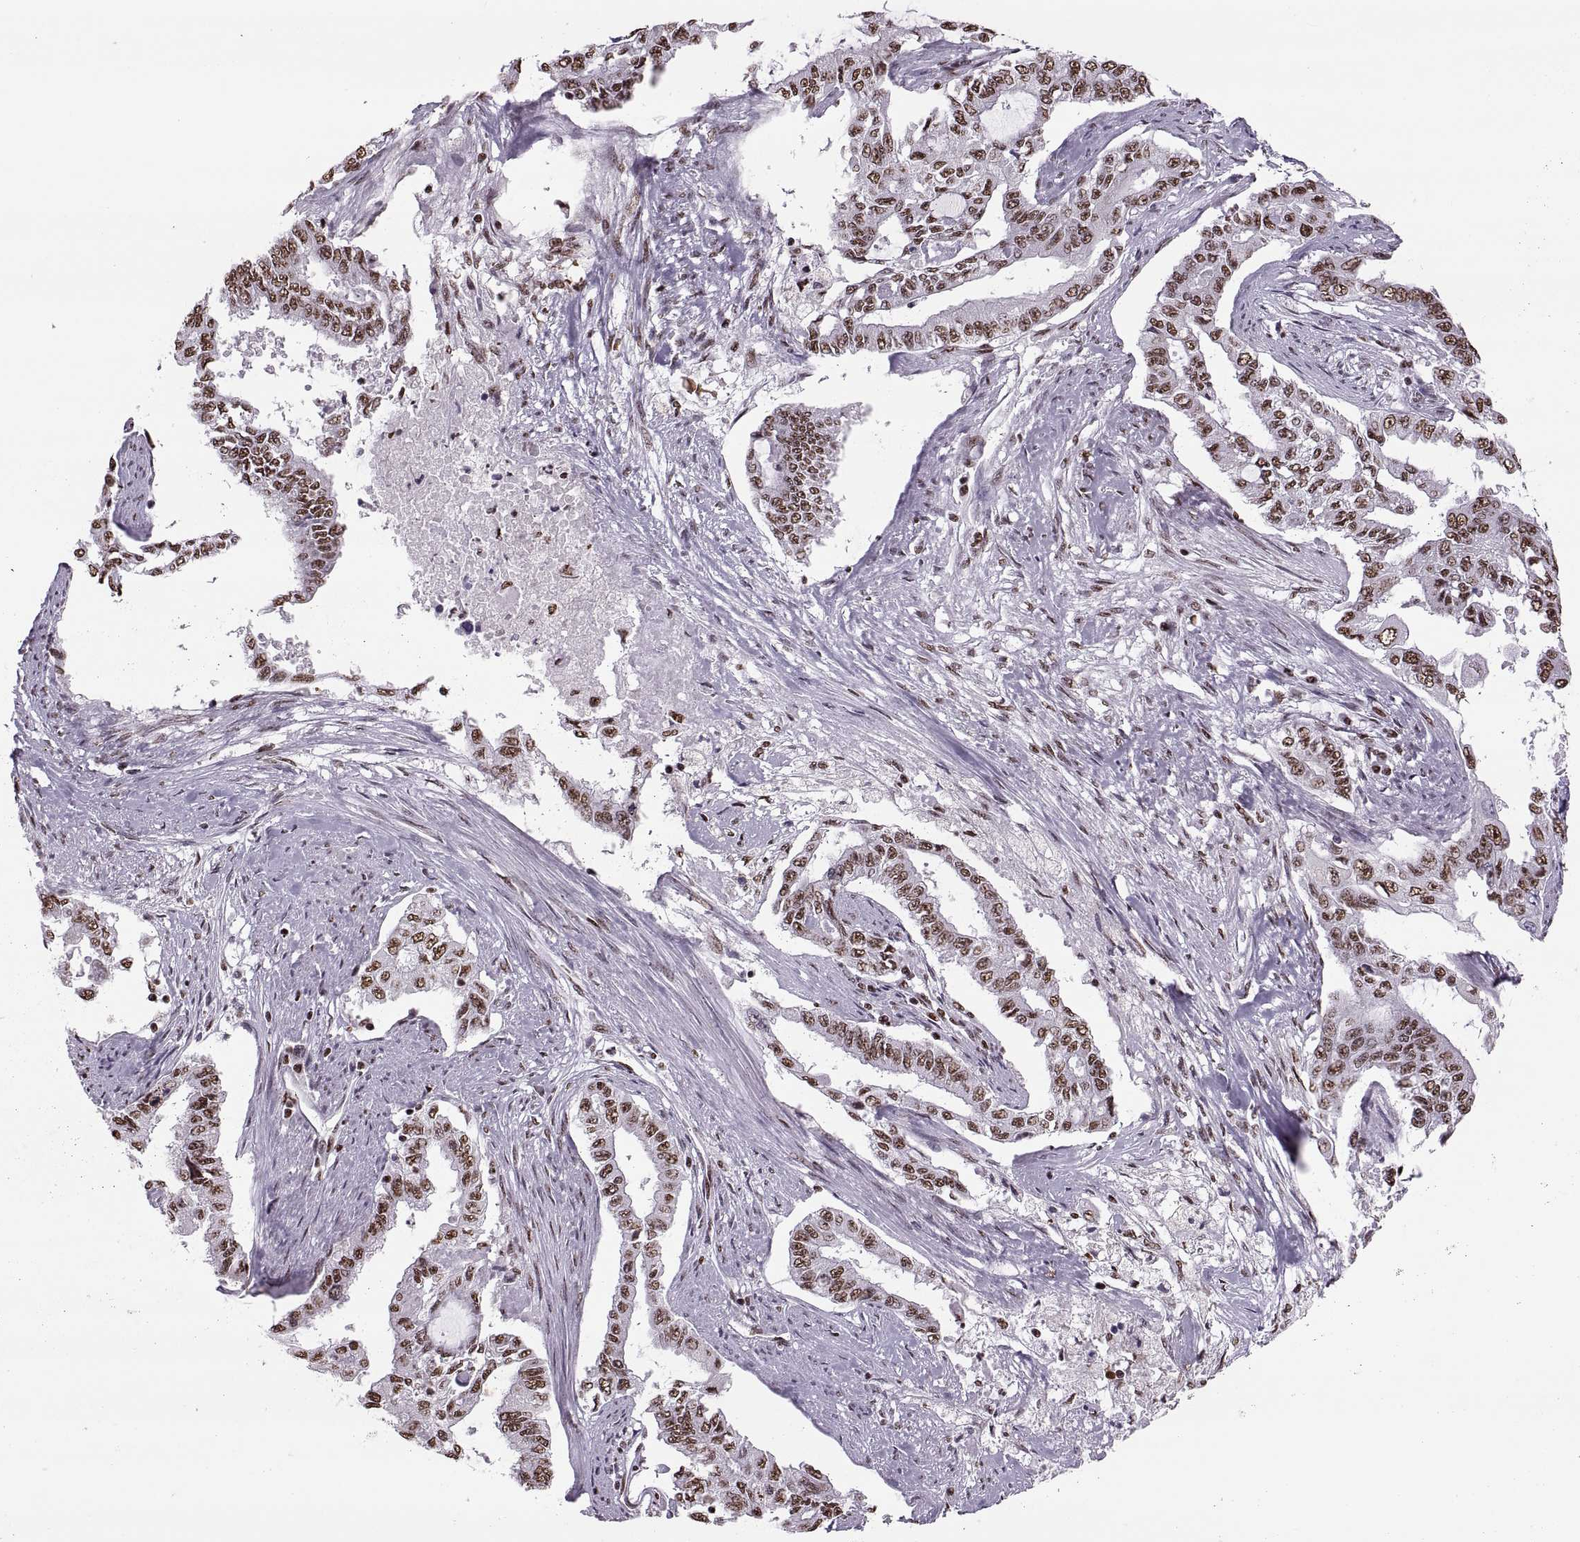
{"staining": {"intensity": "moderate", "quantity": ">75%", "location": "nuclear"}, "tissue": "endometrial cancer", "cell_type": "Tumor cells", "image_type": "cancer", "snomed": [{"axis": "morphology", "description": "Adenocarcinoma, NOS"}, {"axis": "topography", "description": "Uterus"}], "caption": "High-magnification brightfield microscopy of endometrial adenocarcinoma stained with DAB (brown) and counterstained with hematoxylin (blue). tumor cells exhibit moderate nuclear staining is seen in about>75% of cells.", "gene": "SNAI1", "patient": {"sex": "female", "age": 59}}